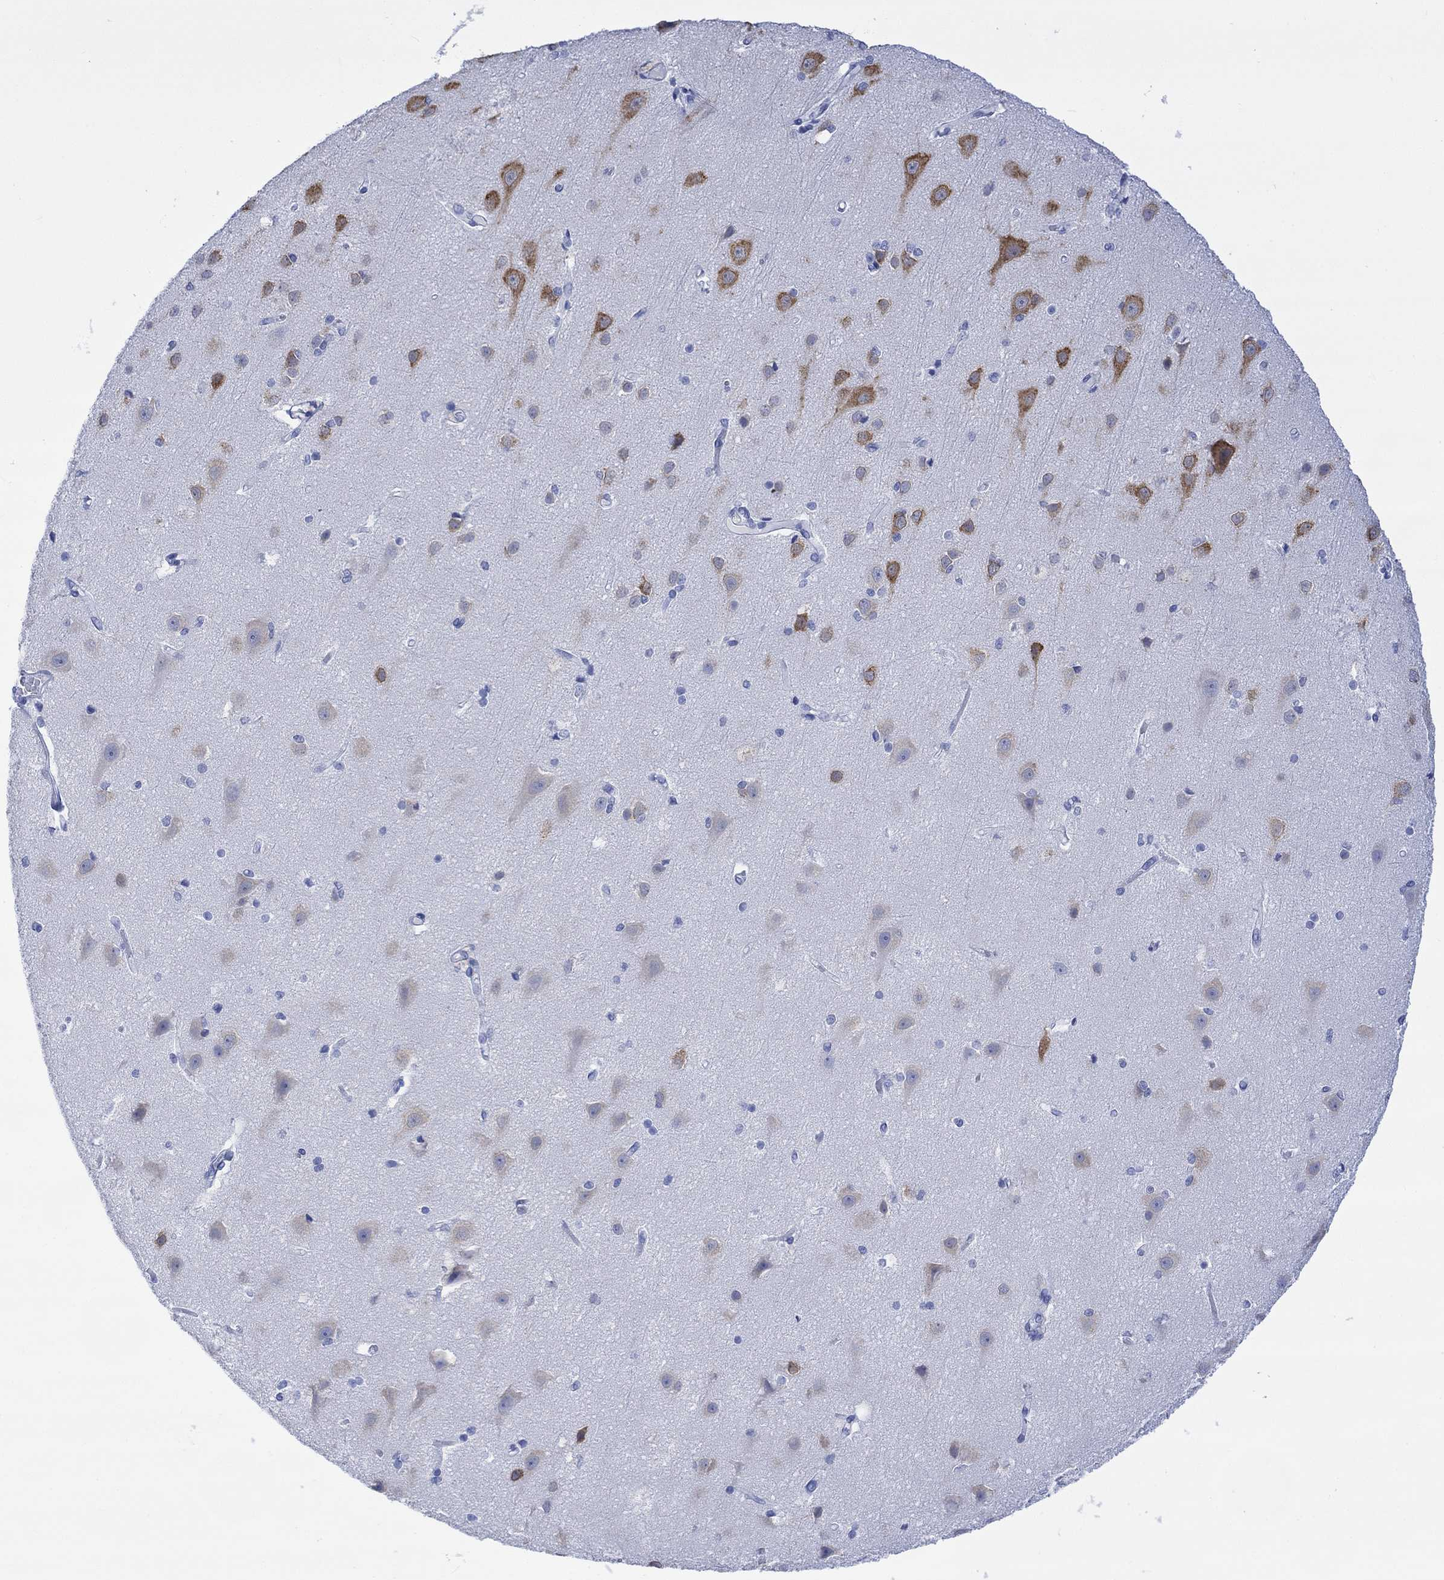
{"staining": {"intensity": "negative", "quantity": "none", "location": "none"}, "tissue": "cerebral cortex", "cell_type": "Endothelial cells", "image_type": "normal", "snomed": [{"axis": "morphology", "description": "Normal tissue, NOS"}, {"axis": "topography", "description": "Cerebral cortex"}], "caption": "Immunohistochemistry (IHC) of unremarkable human cerebral cortex reveals no staining in endothelial cells.", "gene": "CELF4", "patient": {"sex": "male", "age": 37}}